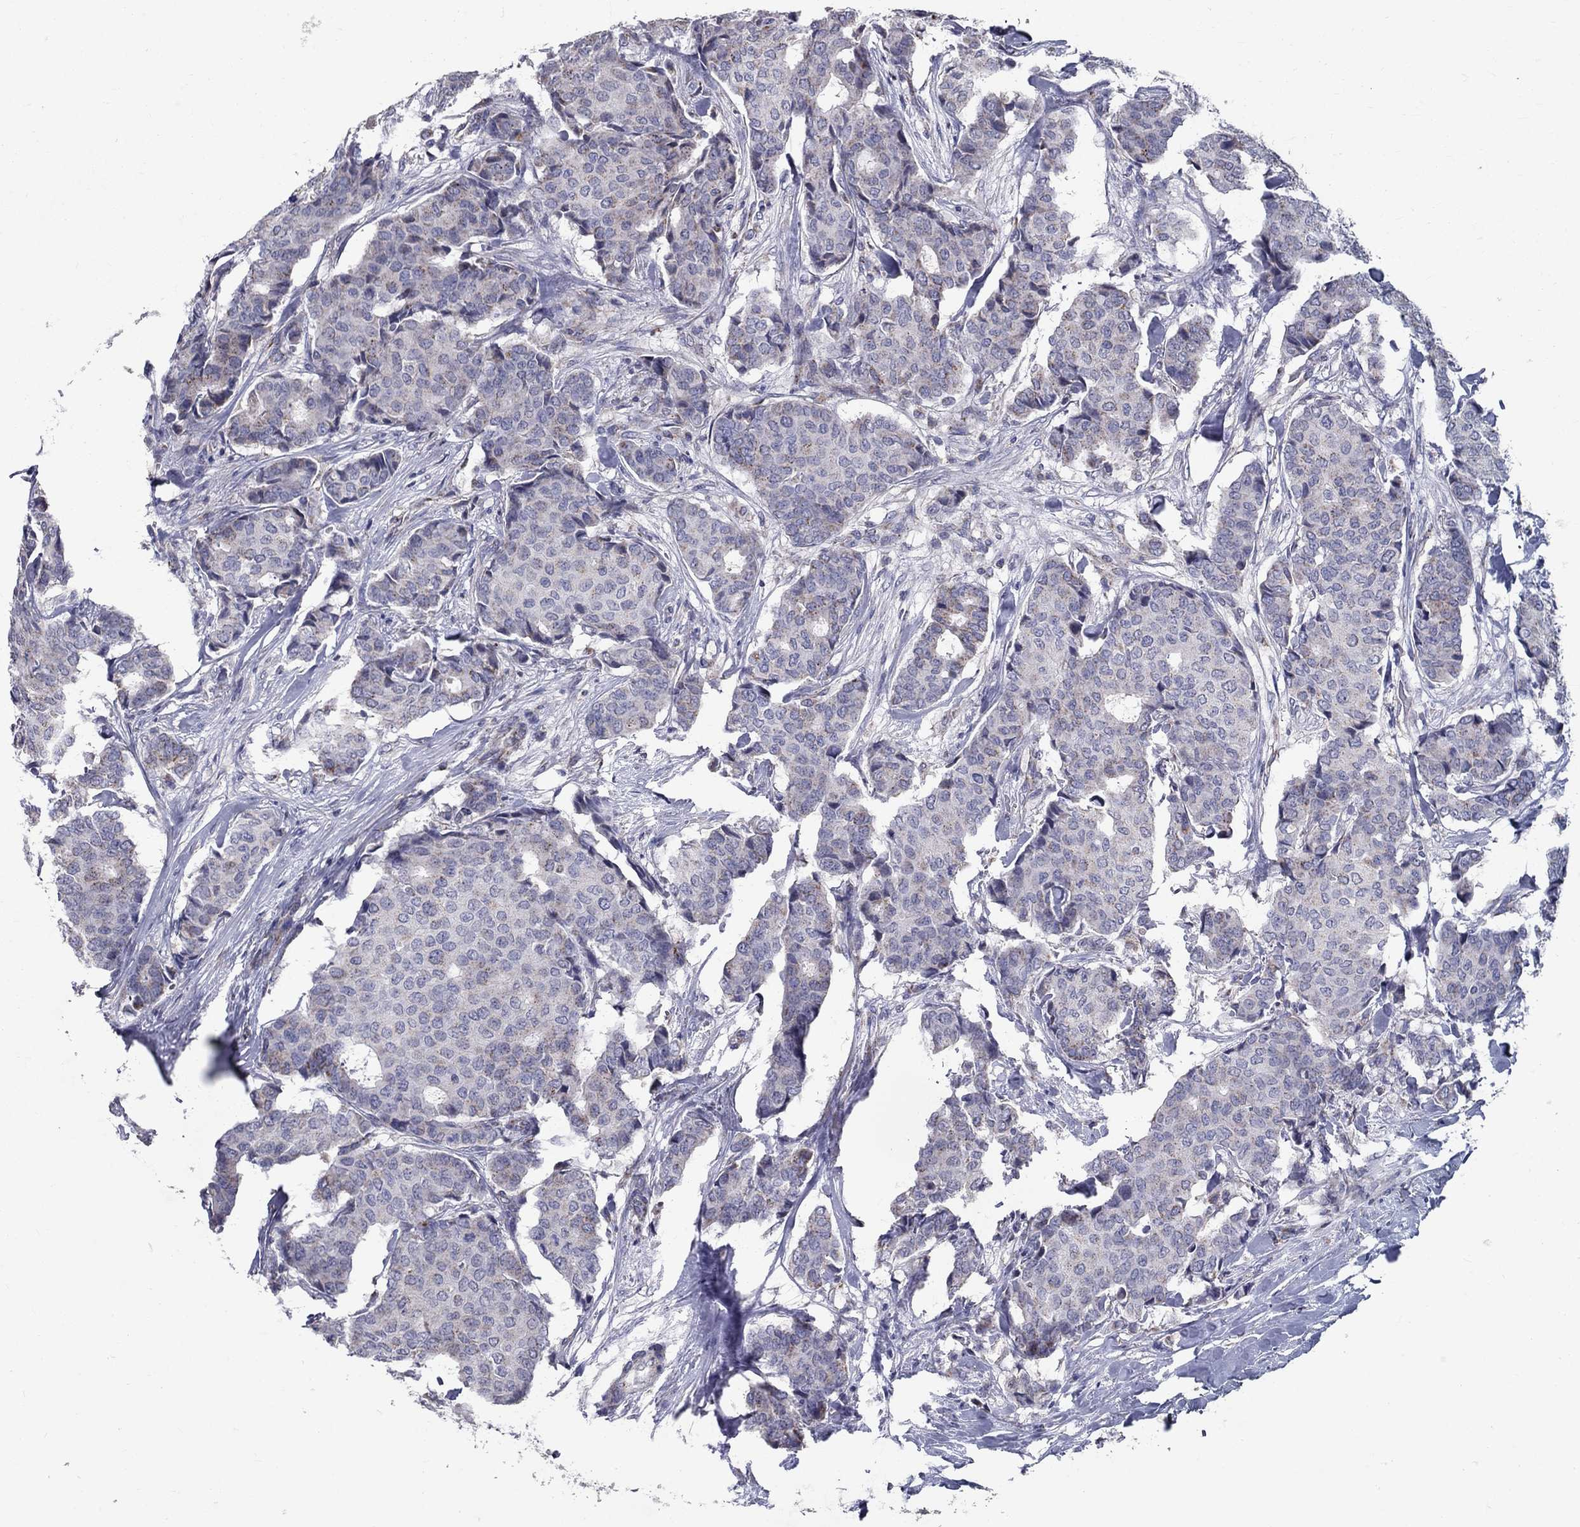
{"staining": {"intensity": "negative", "quantity": "none", "location": "none"}, "tissue": "breast cancer", "cell_type": "Tumor cells", "image_type": "cancer", "snomed": [{"axis": "morphology", "description": "Duct carcinoma"}, {"axis": "topography", "description": "Breast"}], "caption": "An immunohistochemistry micrograph of breast cancer is shown. There is no staining in tumor cells of breast cancer.", "gene": "SLC4A10", "patient": {"sex": "female", "age": 75}}